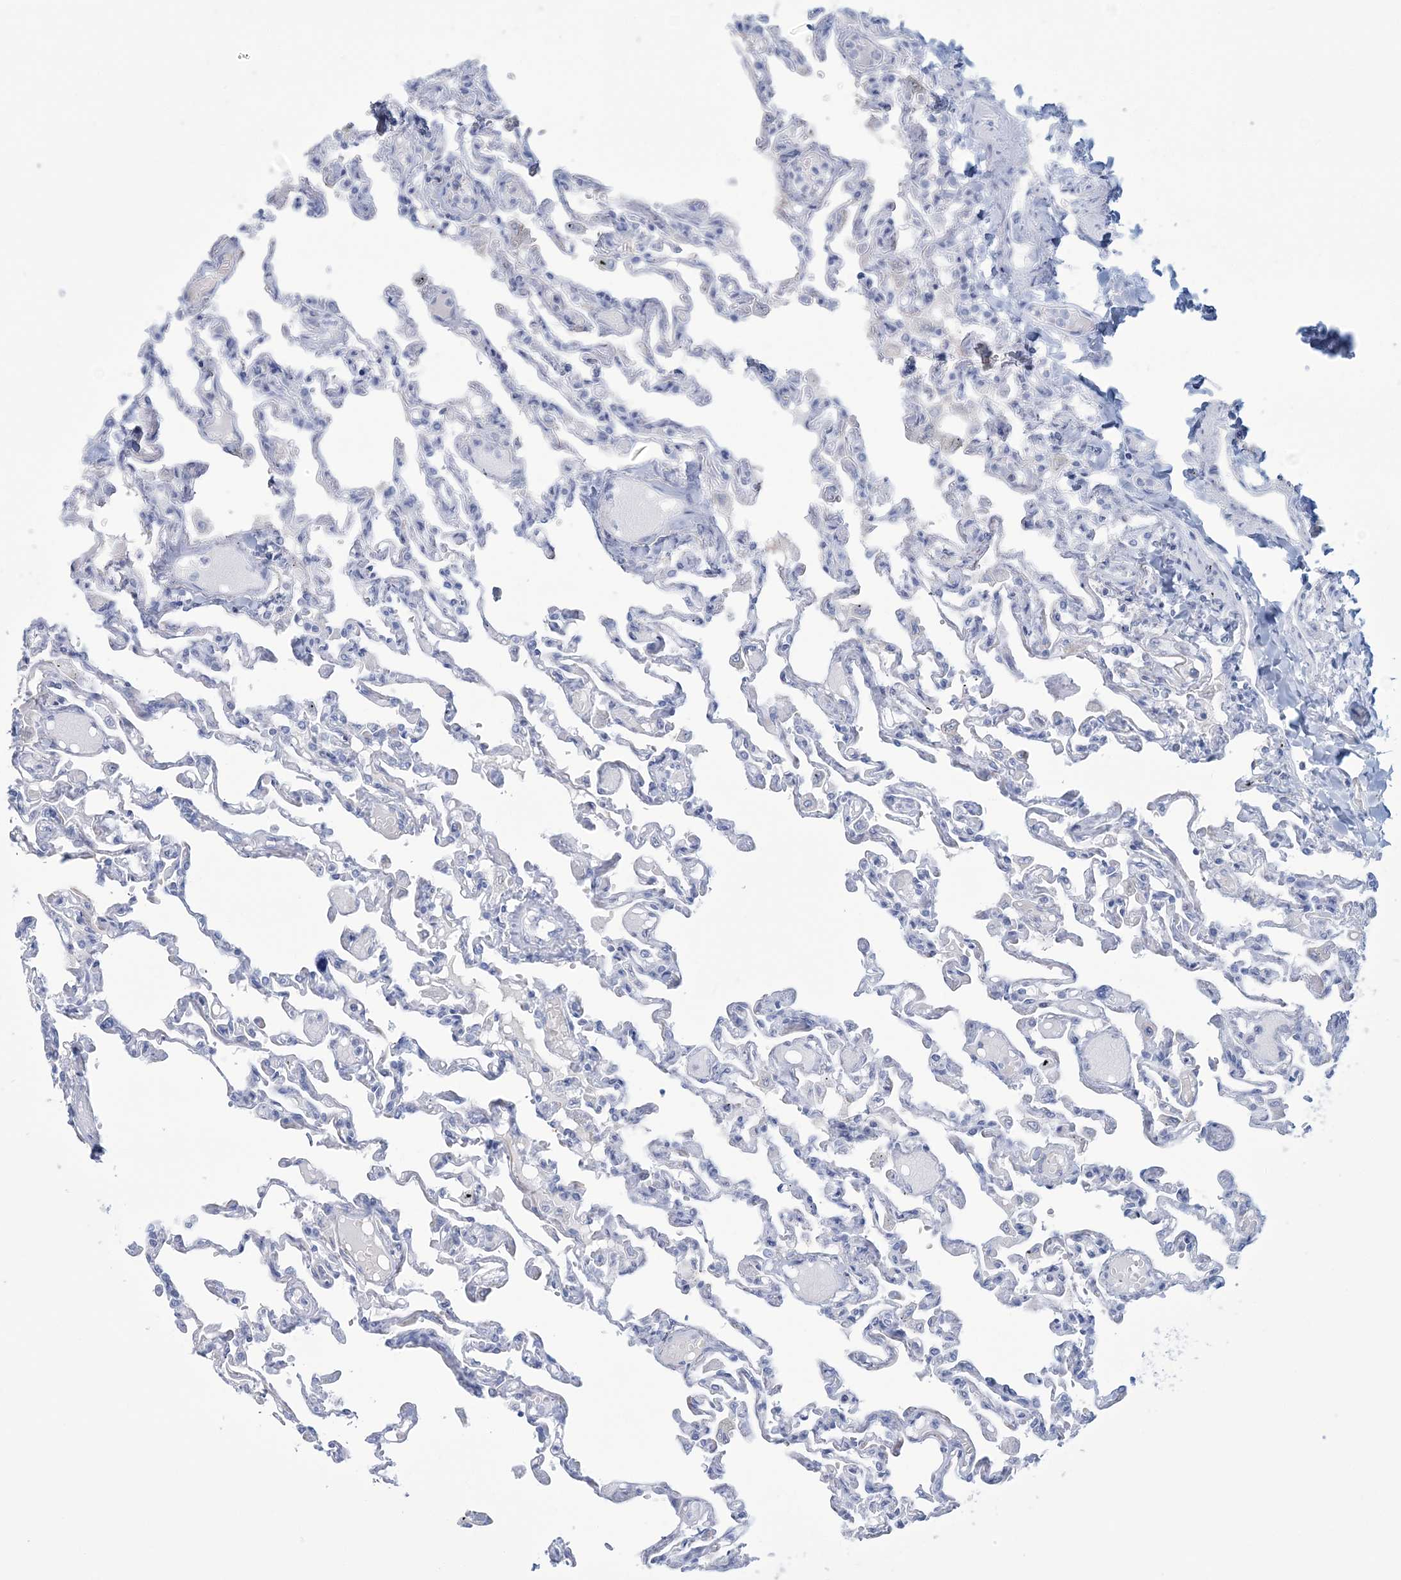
{"staining": {"intensity": "negative", "quantity": "none", "location": "none"}, "tissue": "lung", "cell_type": "Alveolar cells", "image_type": "normal", "snomed": [{"axis": "morphology", "description": "Normal tissue, NOS"}, {"axis": "topography", "description": "Lung"}], "caption": "Unremarkable lung was stained to show a protein in brown. There is no significant staining in alveolar cells. (Immunohistochemistry, brightfield microscopy, high magnification).", "gene": "DPCD", "patient": {"sex": "male", "age": 21}}